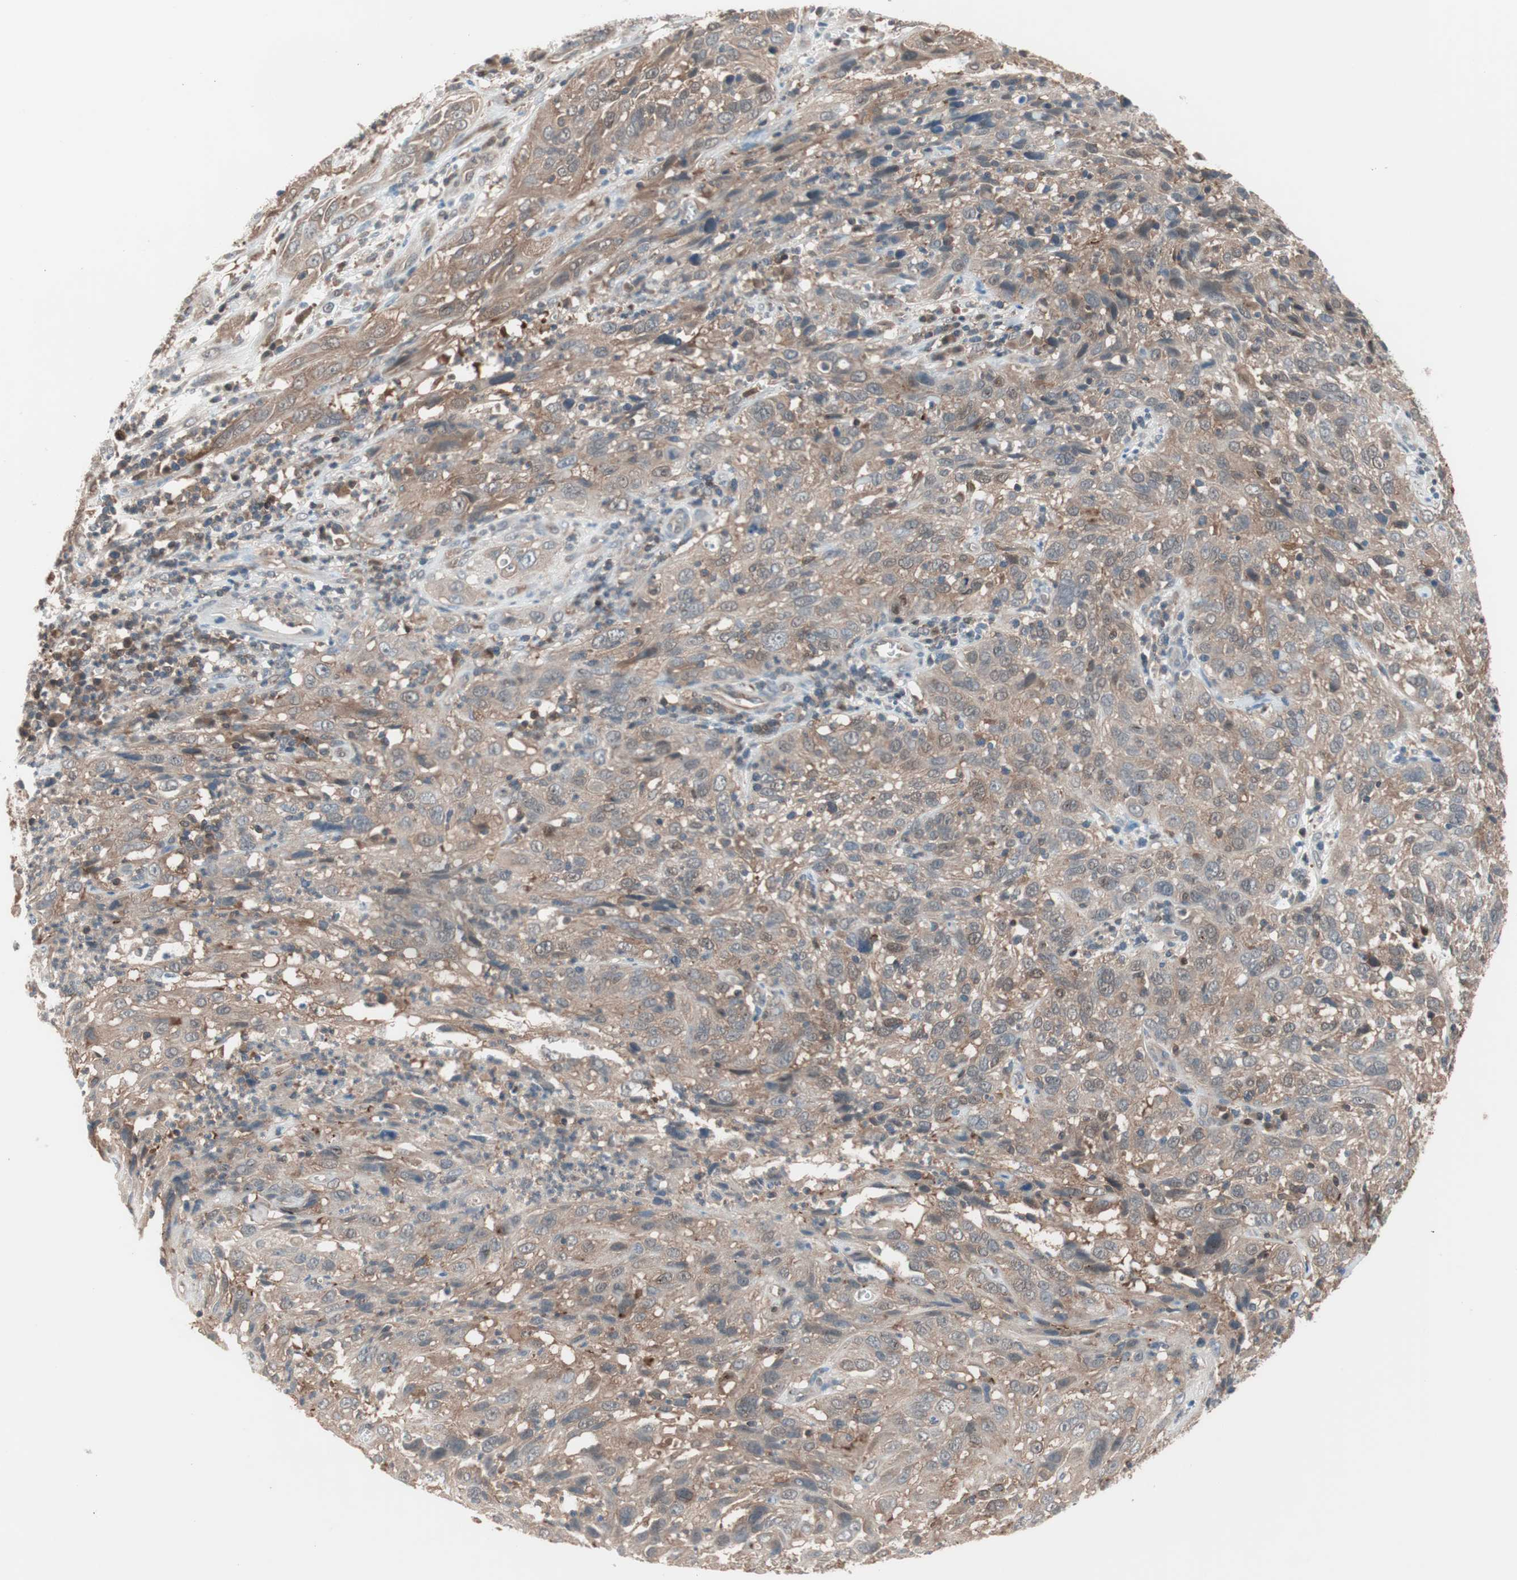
{"staining": {"intensity": "weak", "quantity": ">75%", "location": "cytoplasmic/membranous"}, "tissue": "cervical cancer", "cell_type": "Tumor cells", "image_type": "cancer", "snomed": [{"axis": "morphology", "description": "Squamous cell carcinoma, NOS"}, {"axis": "topography", "description": "Cervix"}], "caption": "Immunohistochemistry staining of cervical squamous cell carcinoma, which reveals low levels of weak cytoplasmic/membranous expression in about >75% of tumor cells indicating weak cytoplasmic/membranous protein positivity. The staining was performed using DAB (brown) for protein detection and nuclei were counterstained in hematoxylin (blue).", "gene": "GALT", "patient": {"sex": "female", "age": 32}}